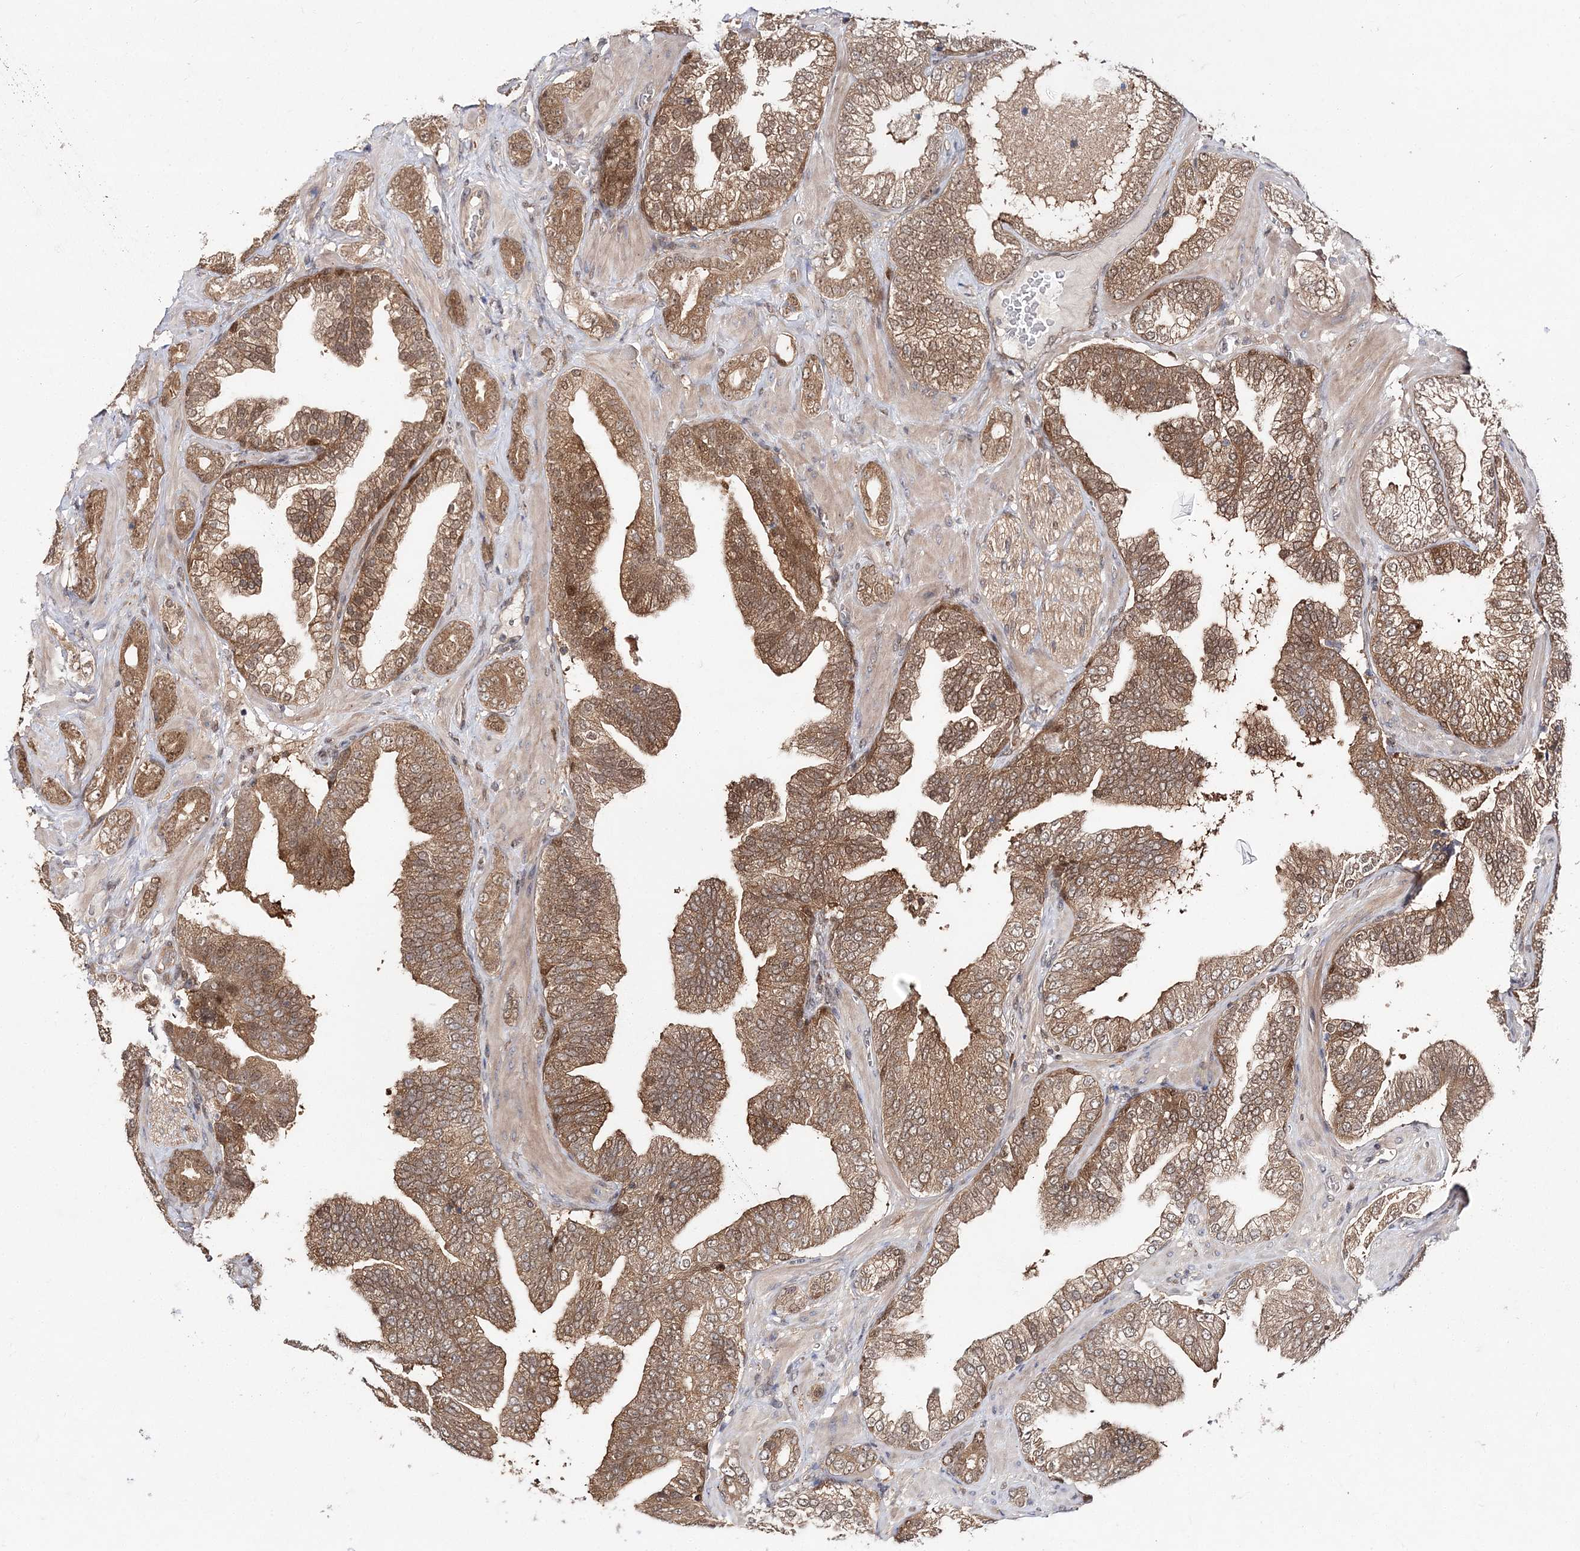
{"staining": {"intensity": "moderate", "quantity": ">75%", "location": "cytoplasmic/membranous"}, "tissue": "prostate cancer", "cell_type": "Tumor cells", "image_type": "cancer", "snomed": [{"axis": "morphology", "description": "Adenocarcinoma, High grade"}, {"axis": "topography", "description": "Prostate"}], "caption": "Immunohistochemistry image of neoplastic tissue: prostate cancer (adenocarcinoma (high-grade)) stained using immunohistochemistry (IHC) shows medium levels of moderate protein expression localized specifically in the cytoplasmic/membranous of tumor cells, appearing as a cytoplasmic/membranous brown color.", "gene": "NIF3L1", "patient": {"sex": "male", "age": 58}}